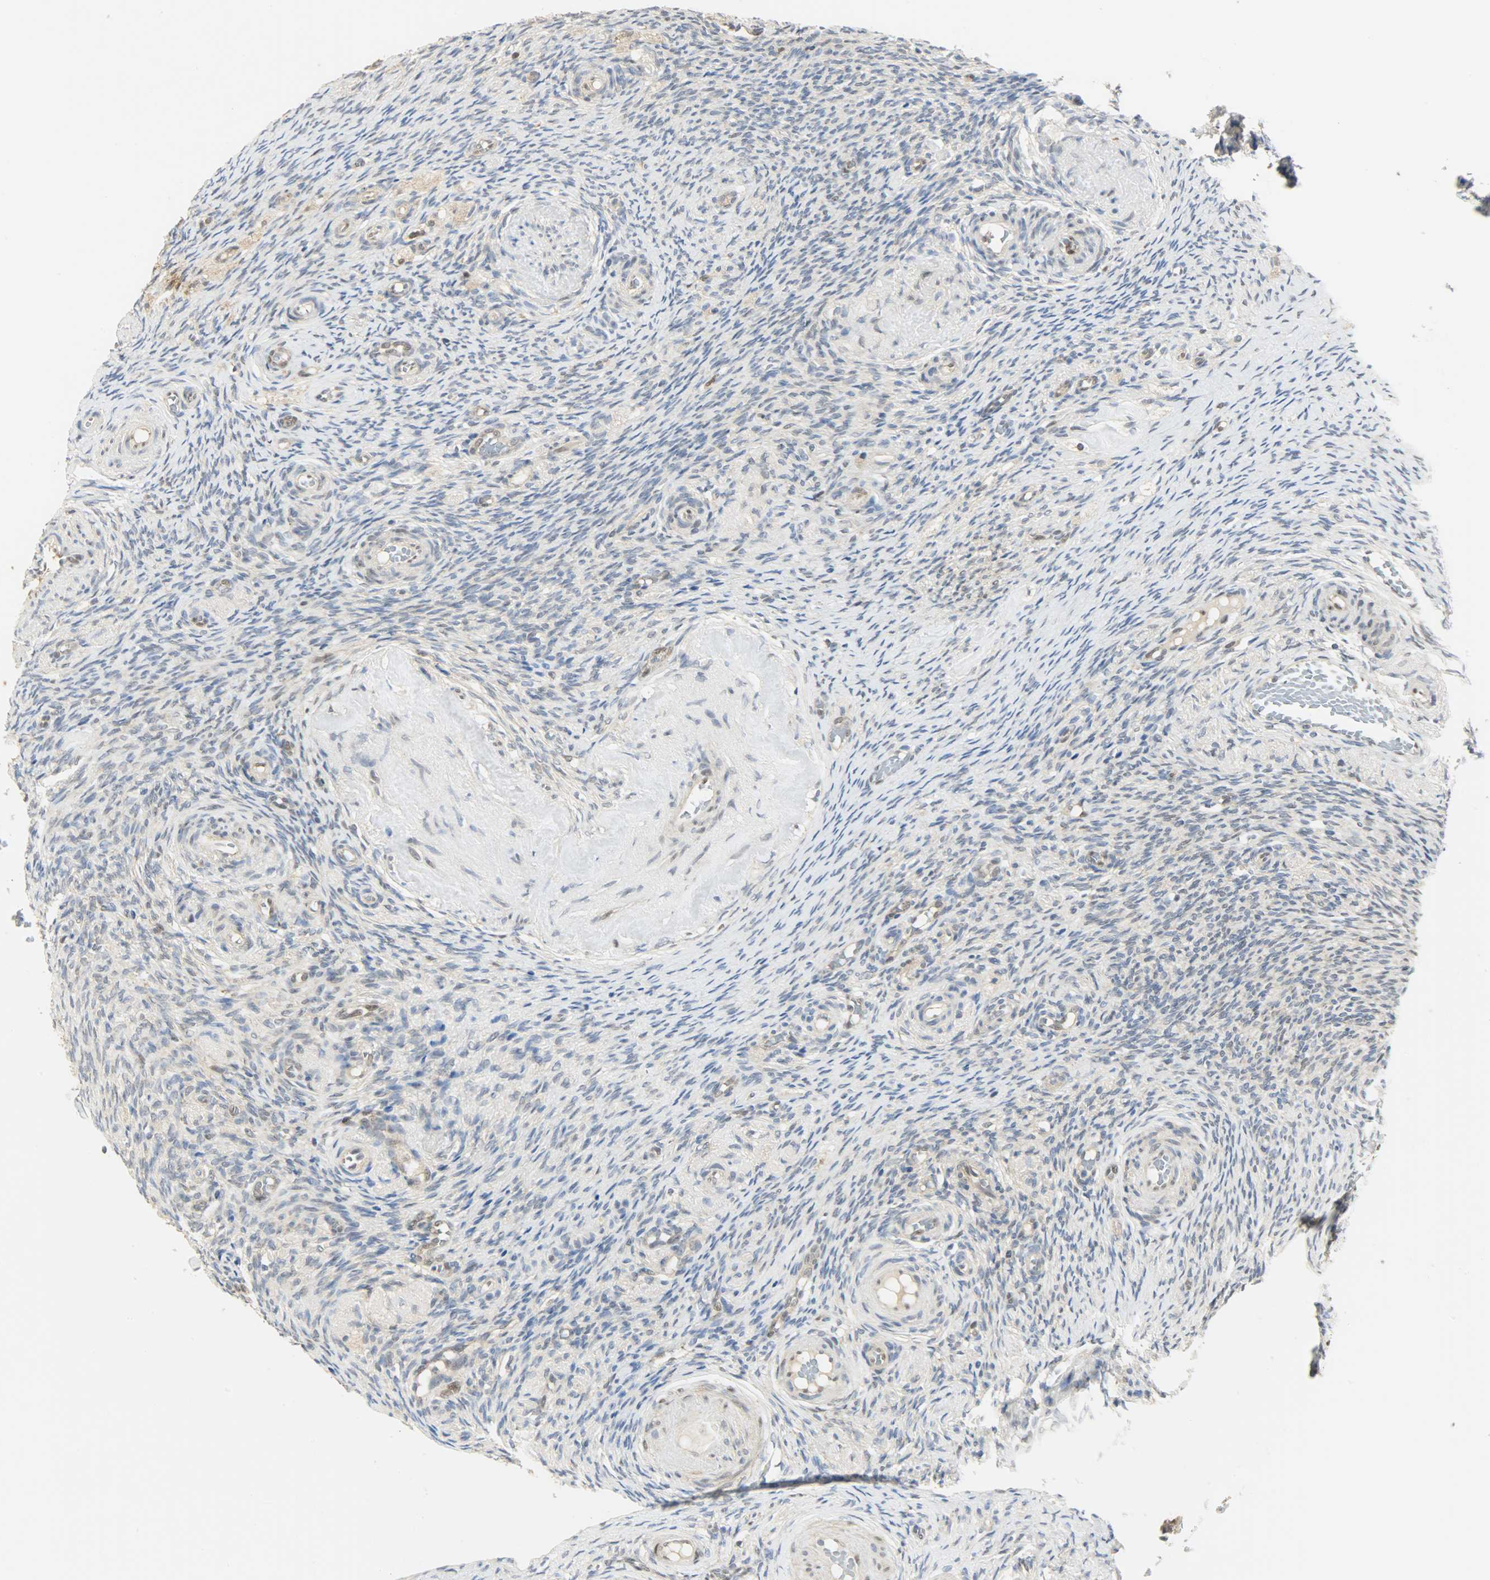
{"staining": {"intensity": "weak", "quantity": "25%-75%", "location": "nuclear"}, "tissue": "ovary", "cell_type": "Follicle cells", "image_type": "normal", "snomed": [{"axis": "morphology", "description": "Normal tissue, NOS"}, {"axis": "topography", "description": "Ovary"}], "caption": "Weak nuclear staining for a protein is present in about 25%-75% of follicle cells of normal ovary using immunohistochemistry (IHC).", "gene": "NPEPL1", "patient": {"sex": "female", "age": 60}}